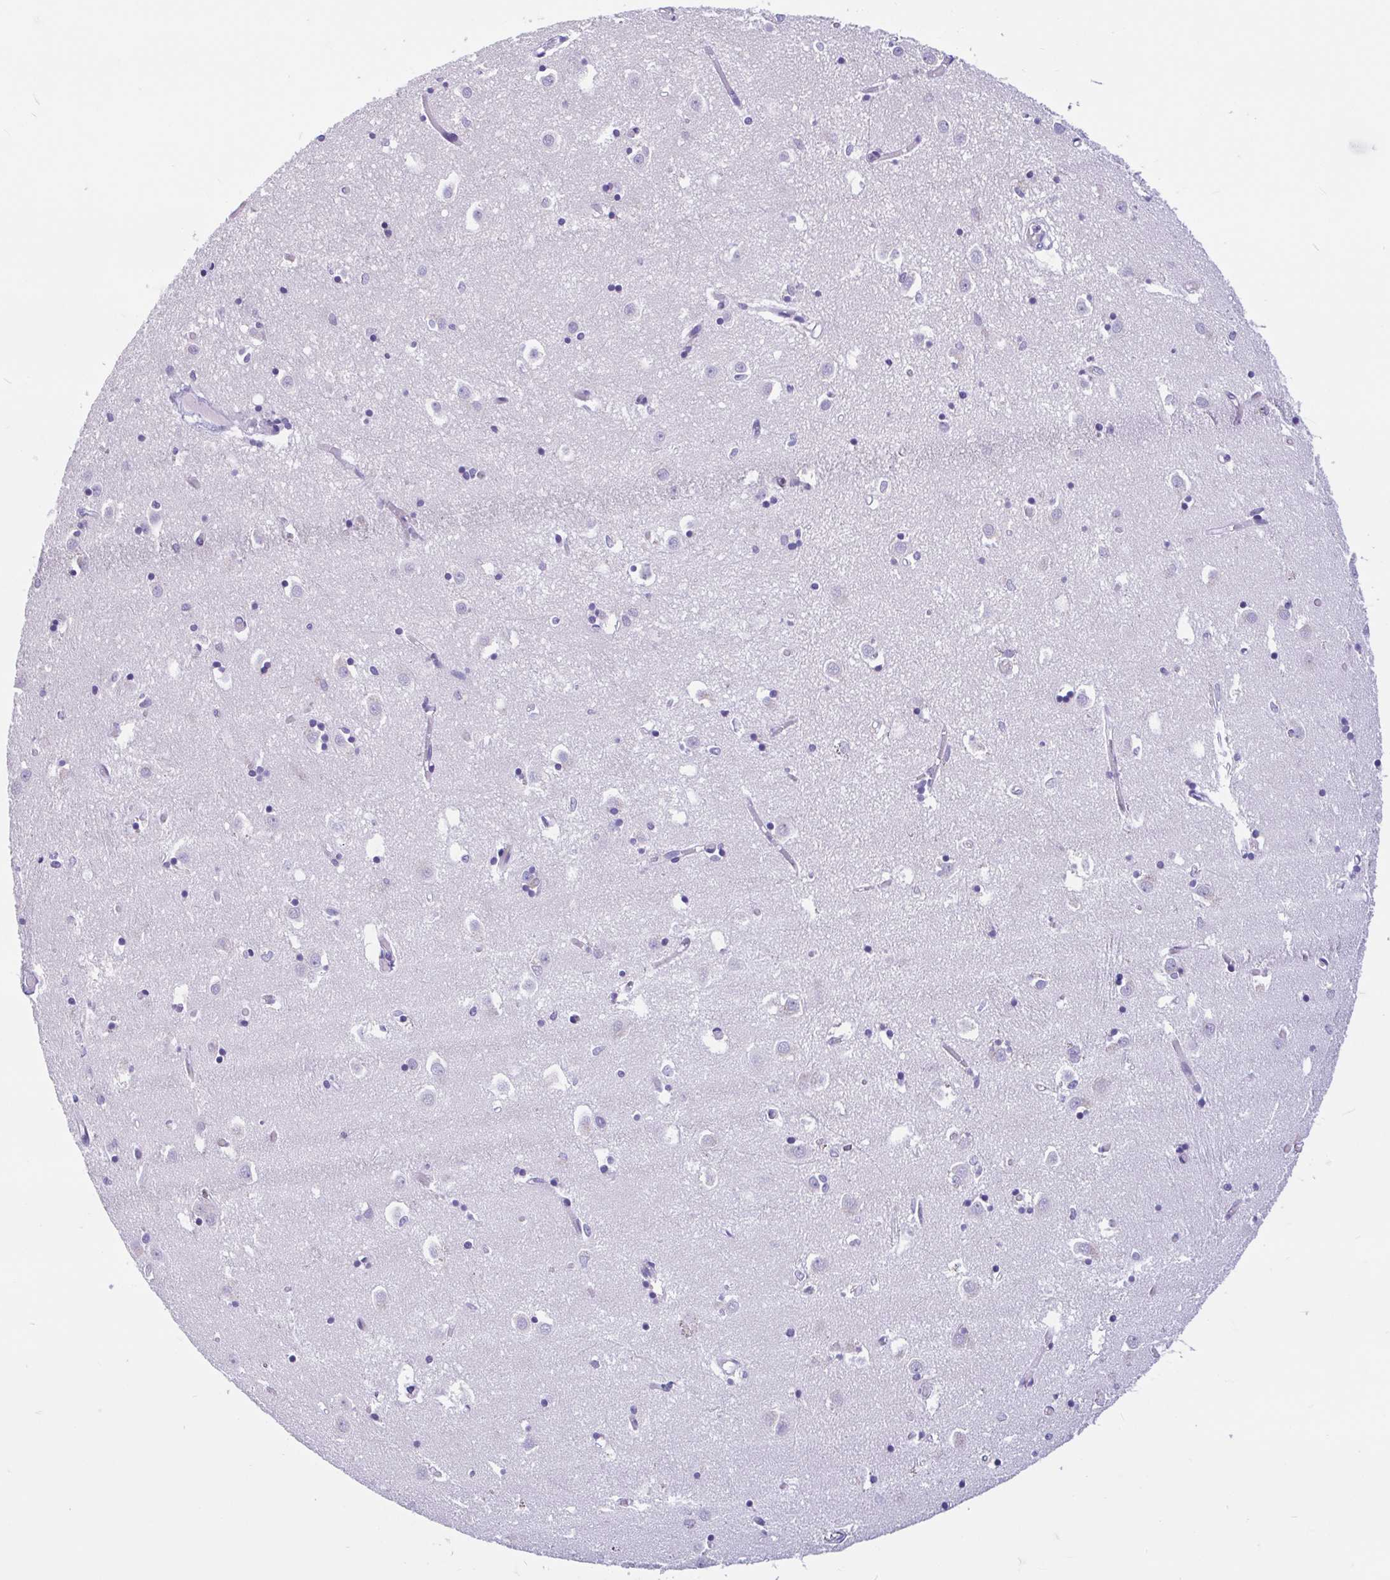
{"staining": {"intensity": "negative", "quantity": "none", "location": "none"}, "tissue": "caudate", "cell_type": "Glial cells", "image_type": "normal", "snomed": [{"axis": "morphology", "description": "Normal tissue, NOS"}, {"axis": "topography", "description": "Lateral ventricle wall"}], "caption": "Glial cells show no significant protein positivity in benign caudate. (Immunohistochemistry (ihc), brightfield microscopy, high magnification).", "gene": "ZNF319", "patient": {"sex": "male", "age": 70}}